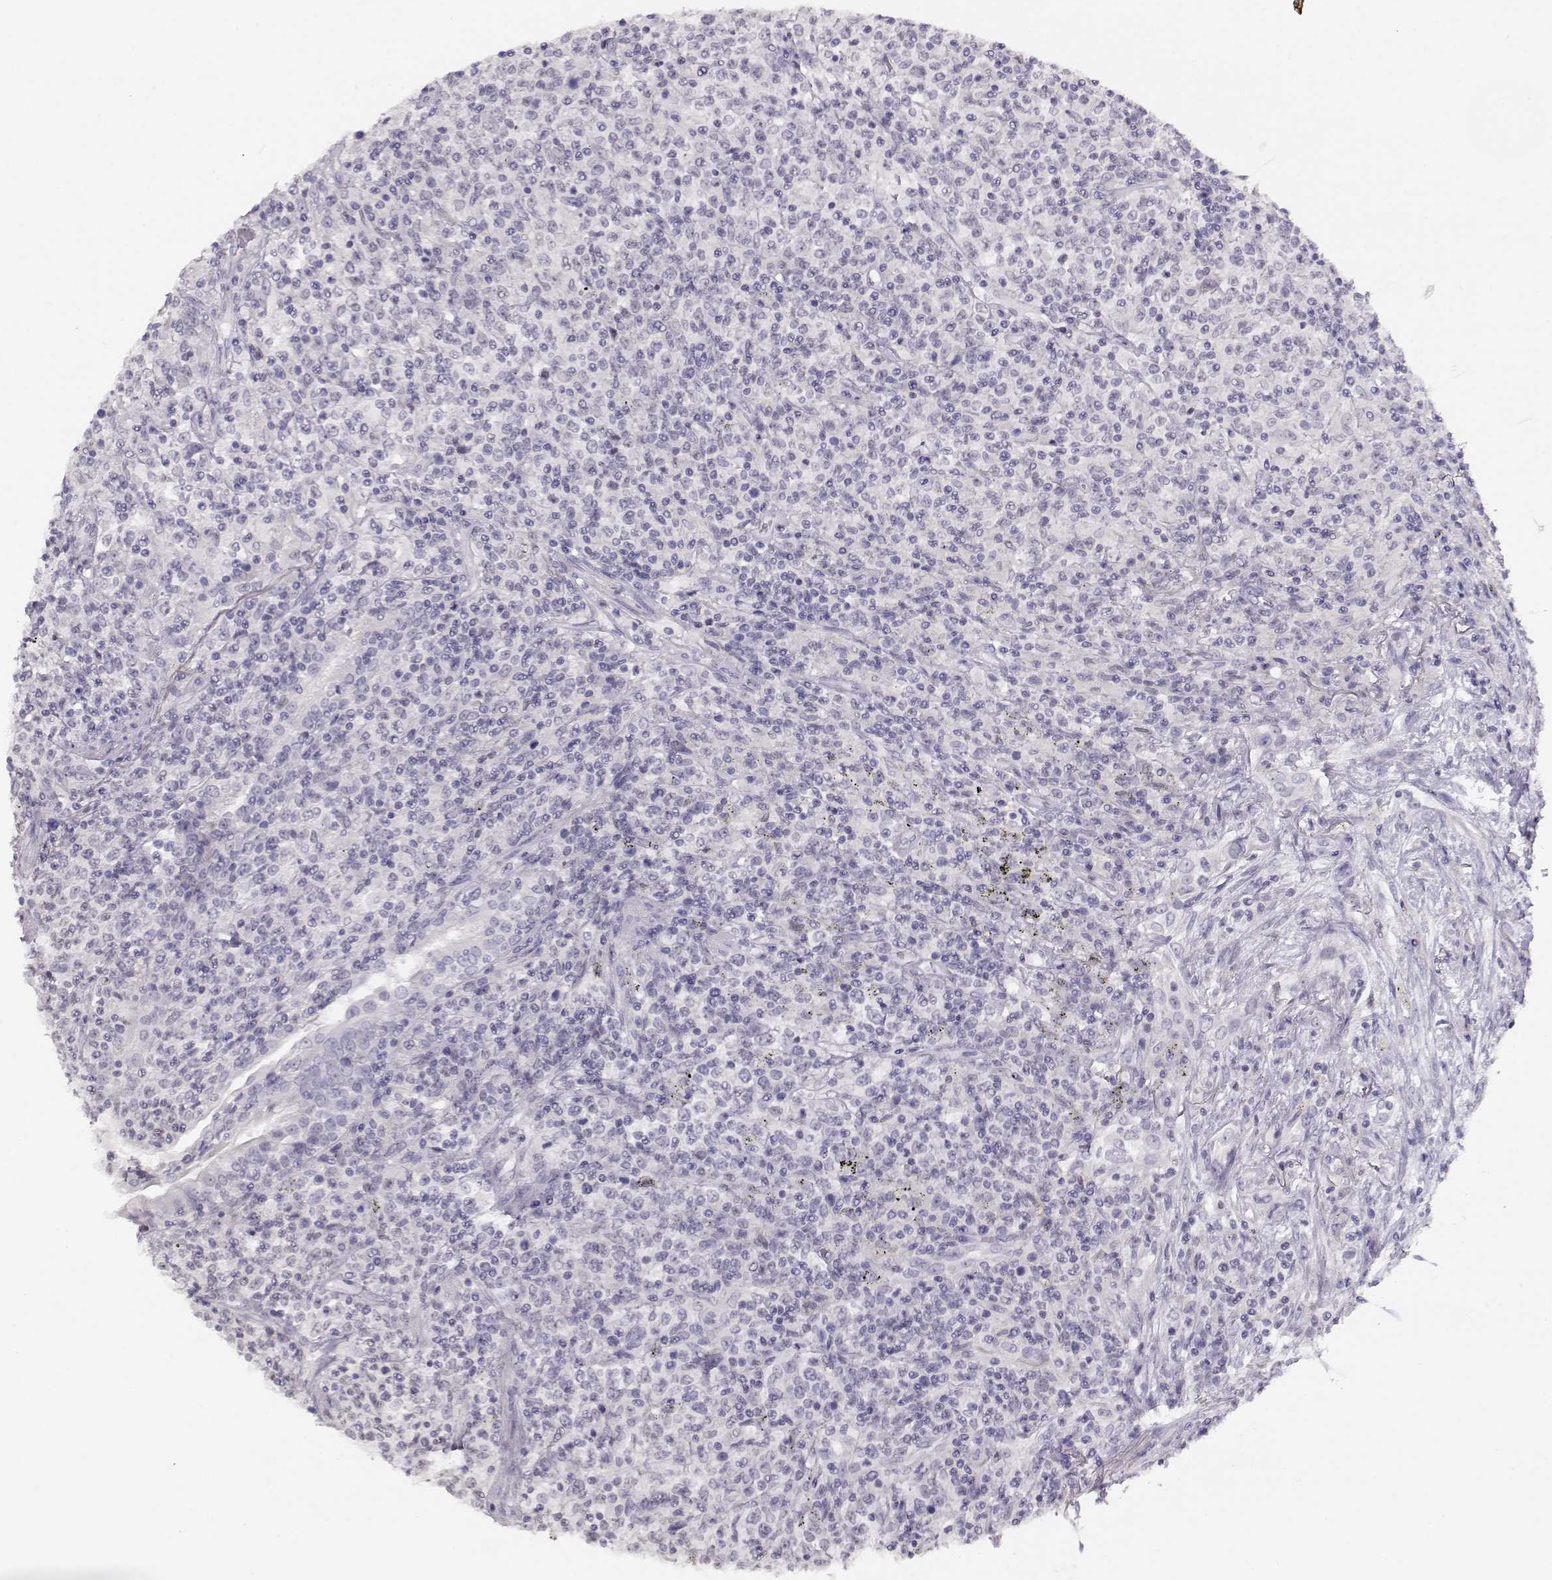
{"staining": {"intensity": "negative", "quantity": "none", "location": "none"}, "tissue": "lymphoma", "cell_type": "Tumor cells", "image_type": "cancer", "snomed": [{"axis": "morphology", "description": "Malignant lymphoma, non-Hodgkin's type, High grade"}, {"axis": "topography", "description": "Lung"}], "caption": "High magnification brightfield microscopy of lymphoma stained with DAB (3,3'-diaminobenzidine) (brown) and counterstained with hematoxylin (blue): tumor cells show no significant expression.", "gene": "IMPG1", "patient": {"sex": "male", "age": 79}}